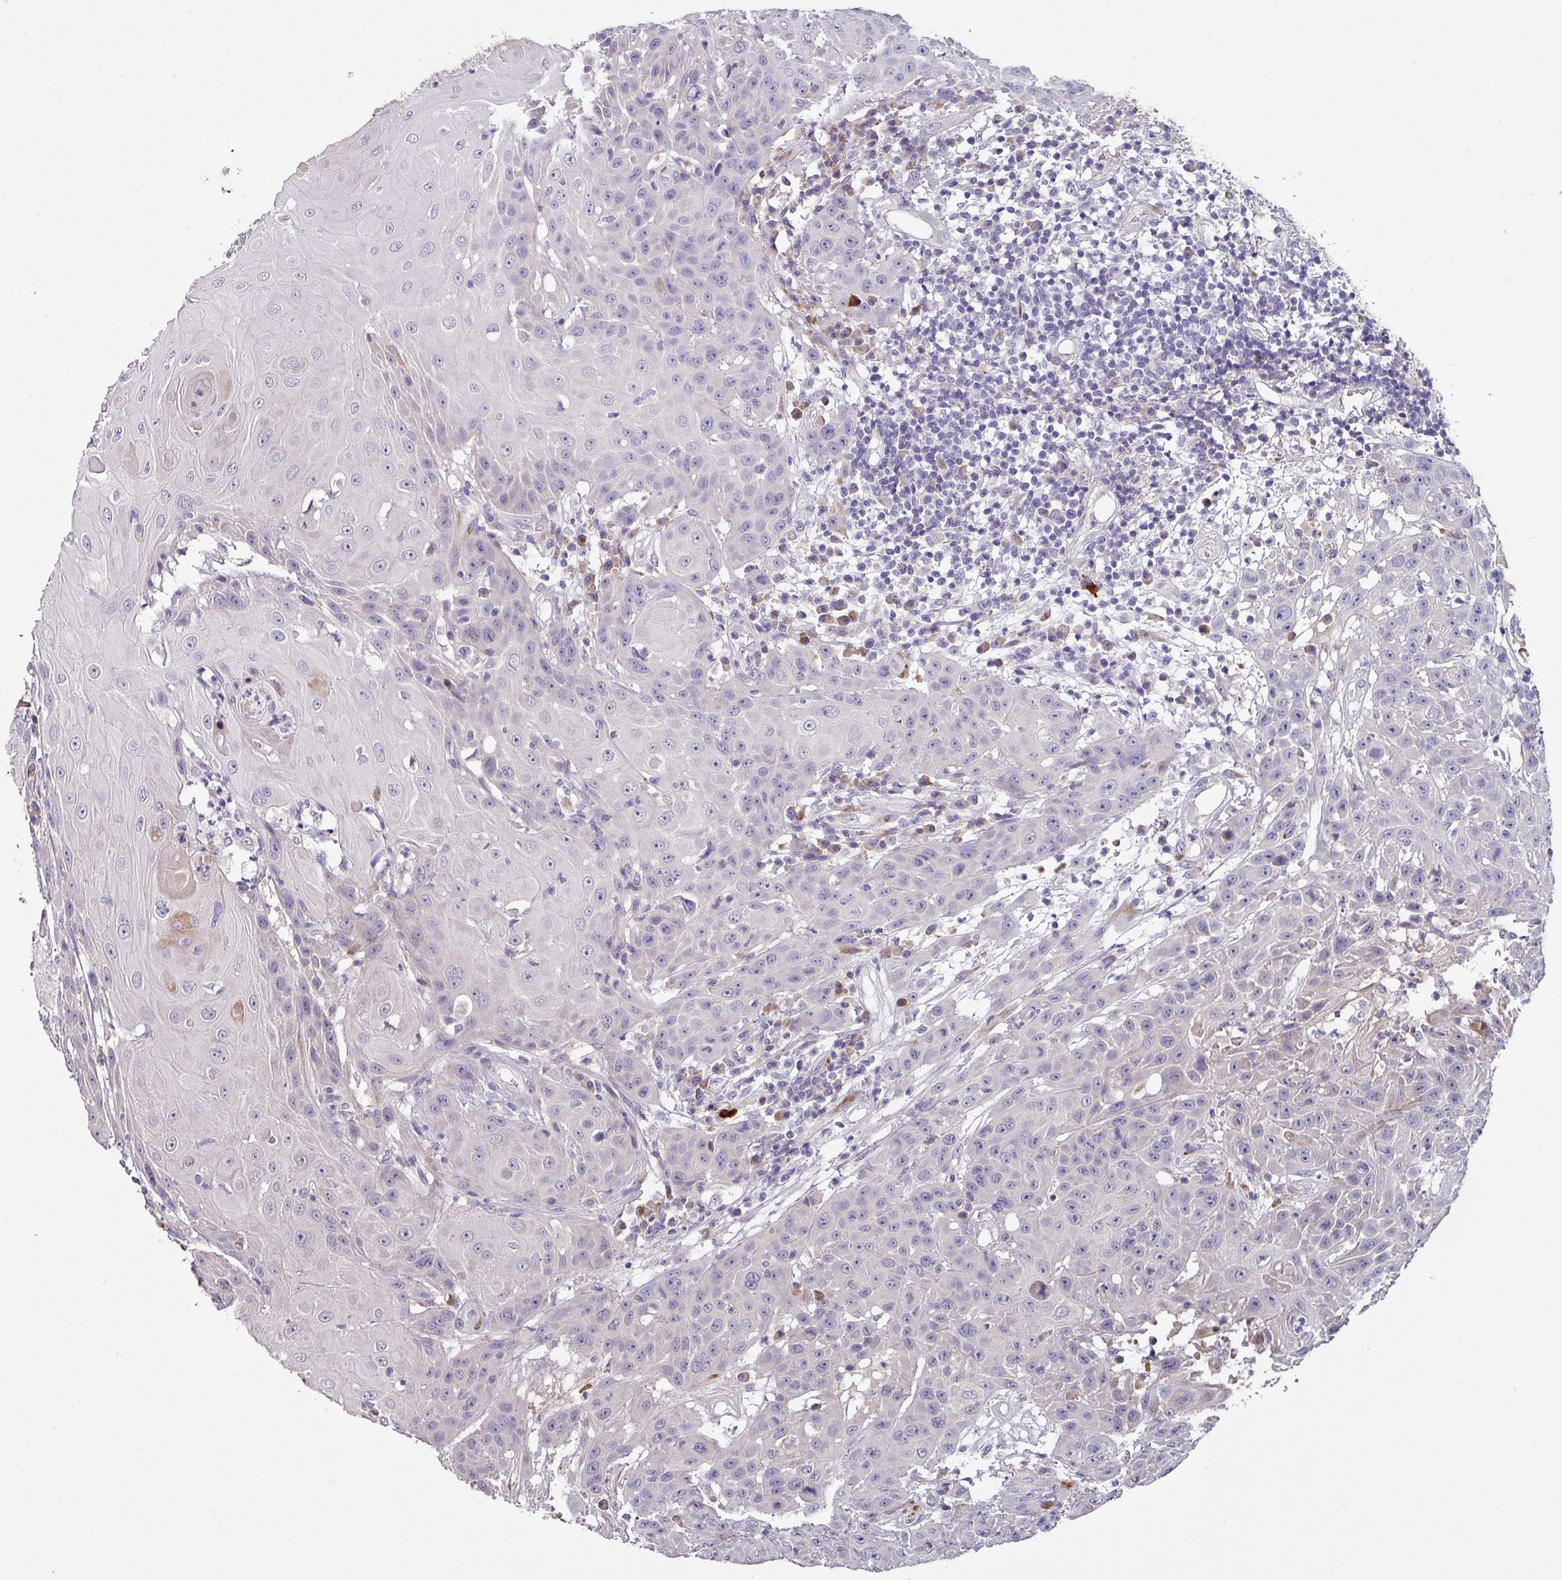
{"staining": {"intensity": "negative", "quantity": "none", "location": "none"}, "tissue": "head and neck cancer", "cell_type": "Tumor cells", "image_type": "cancer", "snomed": [{"axis": "morphology", "description": "Squamous cell carcinoma, NOS"}, {"axis": "topography", "description": "Skin"}, {"axis": "topography", "description": "Head-Neck"}], "caption": "The micrograph displays no staining of tumor cells in head and neck squamous cell carcinoma. (DAB (3,3'-diaminobenzidine) immunohistochemistry (IHC) visualized using brightfield microscopy, high magnification).", "gene": "KLHL3", "patient": {"sex": "male", "age": 80}}